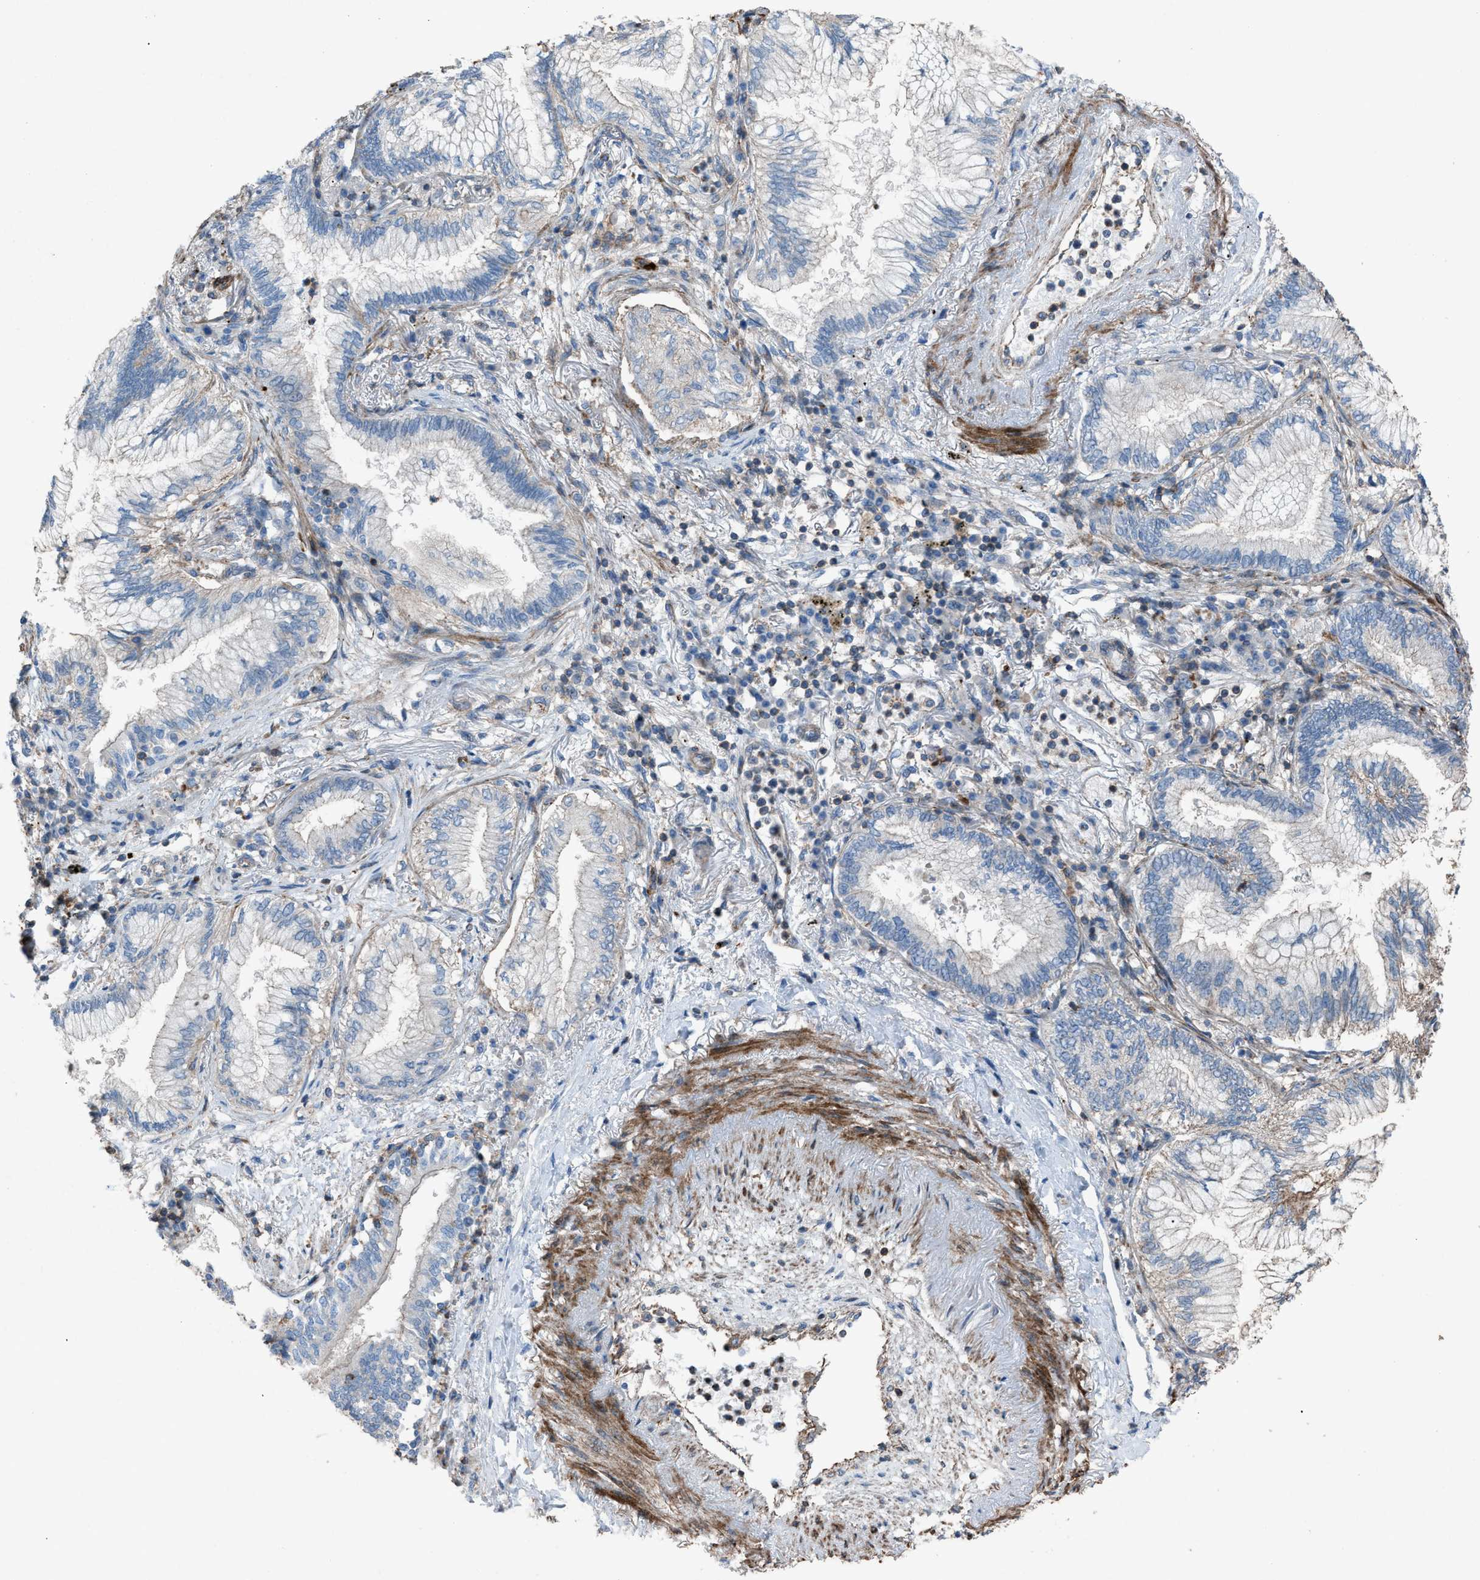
{"staining": {"intensity": "negative", "quantity": "none", "location": "none"}, "tissue": "lung cancer", "cell_type": "Tumor cells", "image_type": "cancer", "snomed": [{"axis": "morphology", "description": "Normal tissue, NOS"}, {"axis": "morphology", "description": "Adenocarcinoma, NOS"}, {"axis": "topography", "description": "Bronchus"}, {"axis": "topography", "description": "Lung"}], "caption": "Human lung cancer stained for a protein using IHC displays no expression in tumor cells.", "gene": "NCK2", "patient": {"sex": "female", "age": 70}}